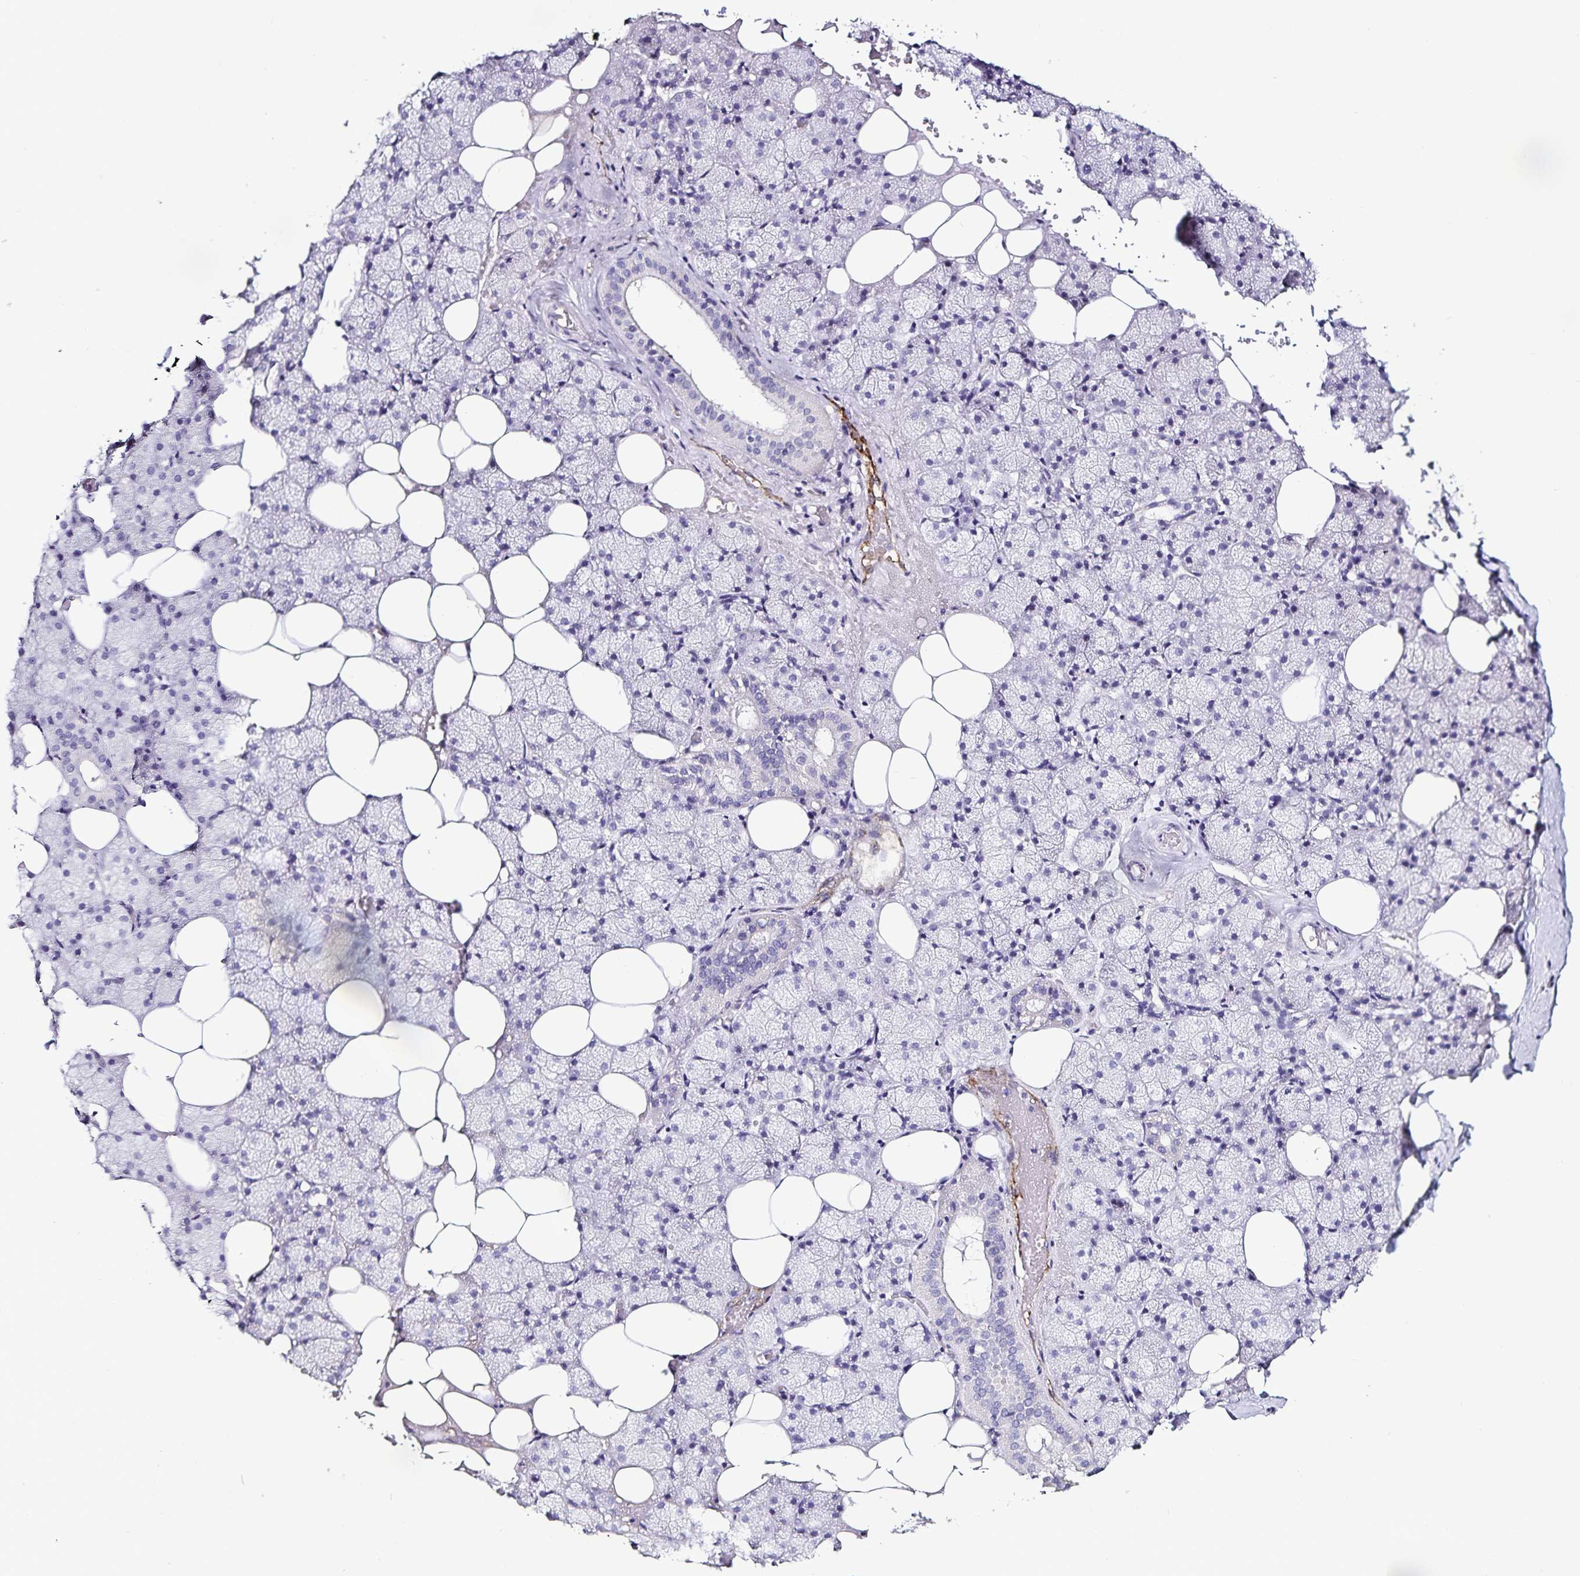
{"staining": {"intensity": "negative", "quantity": "none", "location": "none"}, "tissue": "salivary gland", "cell_type": "Glandular cells", "image_type": "normal", "snomed": [{"axis": "morphology", "description": "Normal tissue, NOS"}, {"axis": "topography", "description": "Salivary gland"}], "caption": "A high-resolution image shows IHC staining of benign salivary gland, which displays no significant positivity in glandular cells. (DAB (3,3'-diaminobenzidine) immunohistochemistry with hematoxylin counter stain).", "gene": "TSPAN7", "patient": {"sex": "male", "age": 38}}